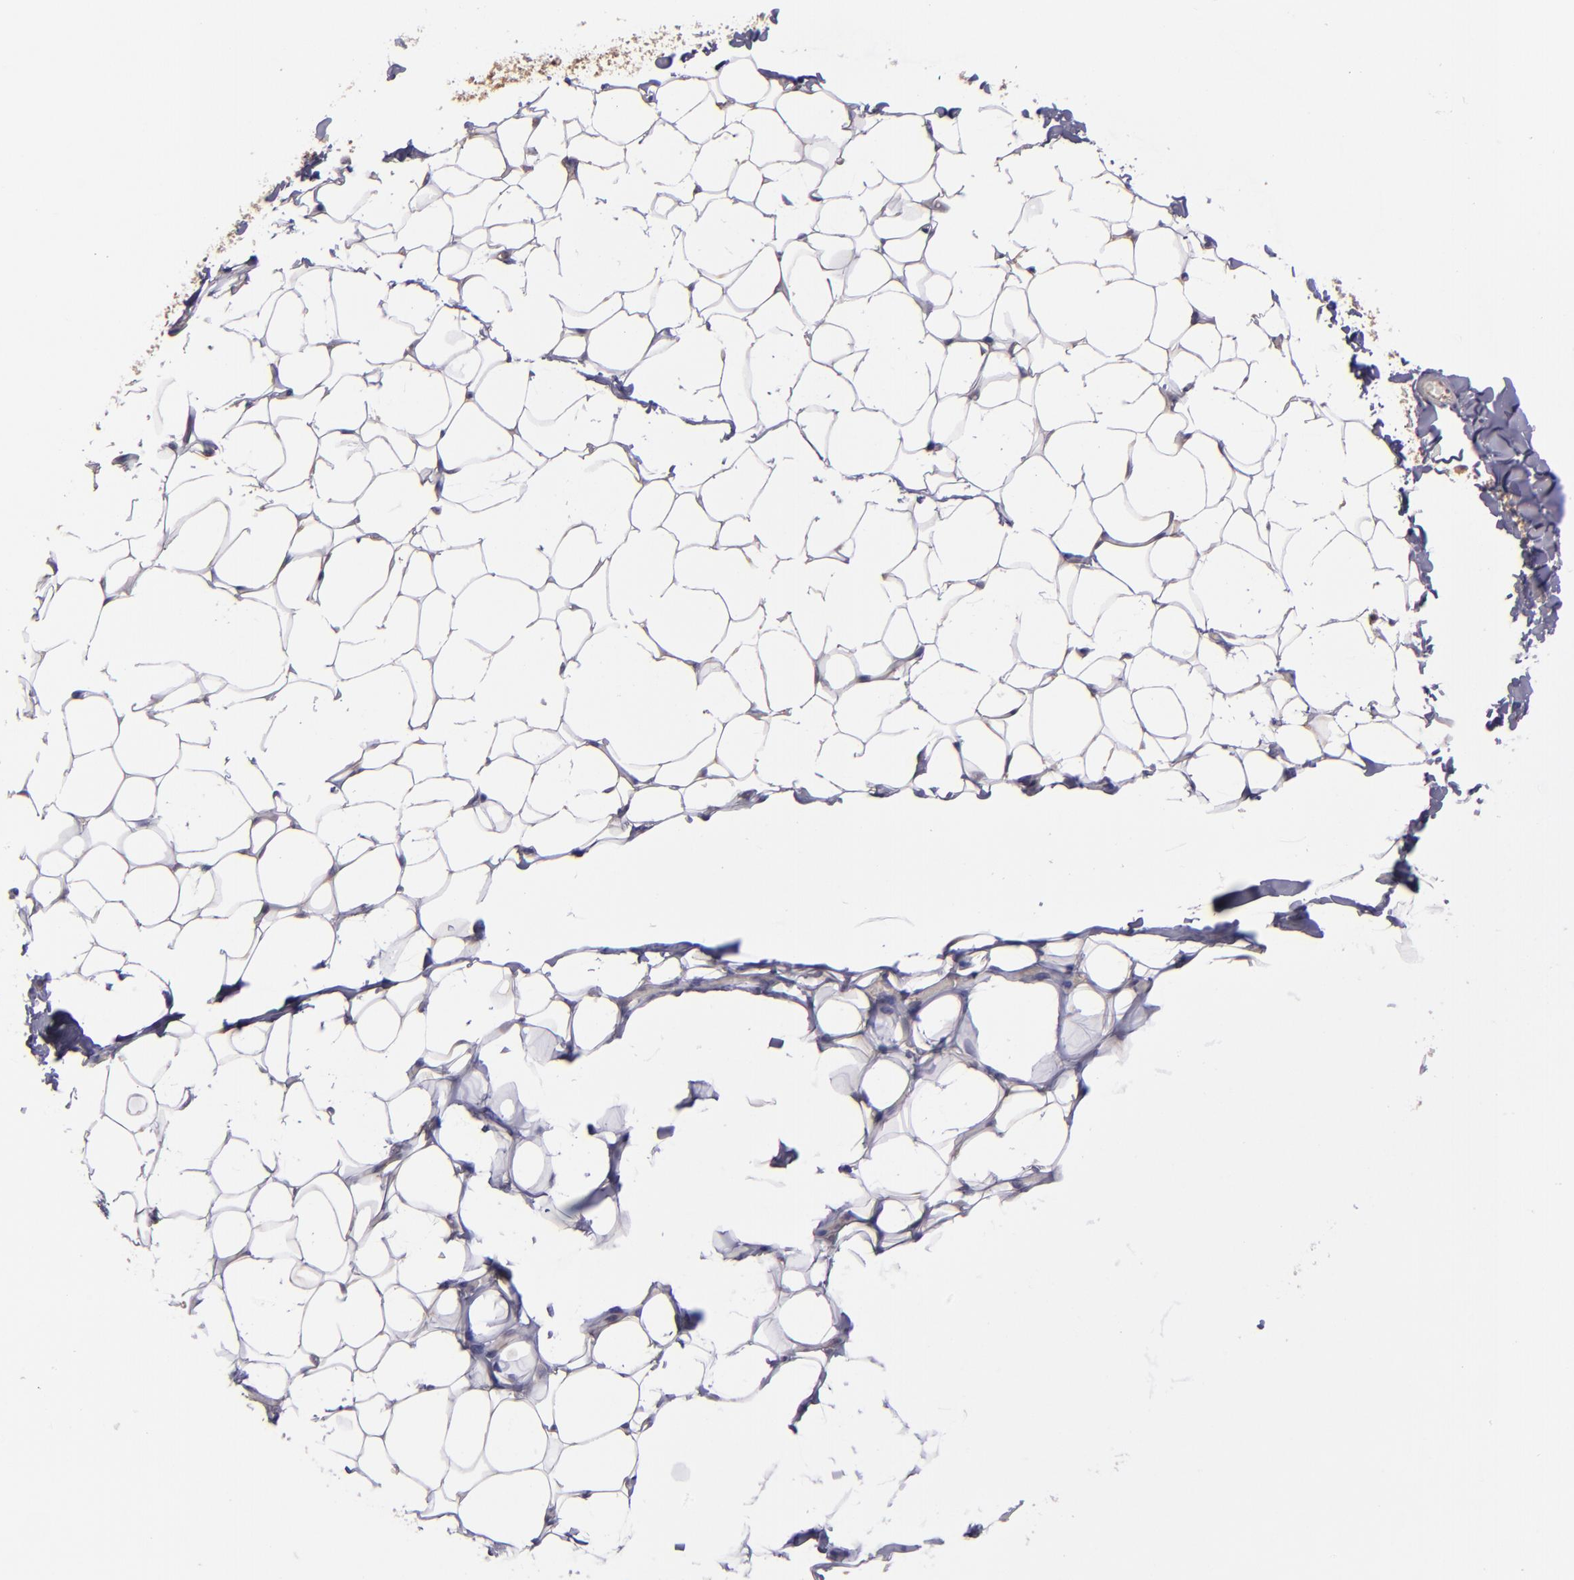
{"staining": {"intensity": "weak", "quantity": "<25%", "location": "cytoplasmic/membranous"}, "tissue": "adipose tissue", "cell_type": "Adipocytes", "image_type": "normal", "snomed": [{"axis": "morphology", "description": "Normal tissue, NOS"}, {"axis": "topography", "description": "Soft tissue"}], "caption": "Immunohistochemistry (IHC) histopathology image of benign adipose tissue: human adipose tissue stained with DAB exhibits no significant protein expression in adipocytes.", "gene": "CARS1", "patient": {"sex": "male", "age": 26}}